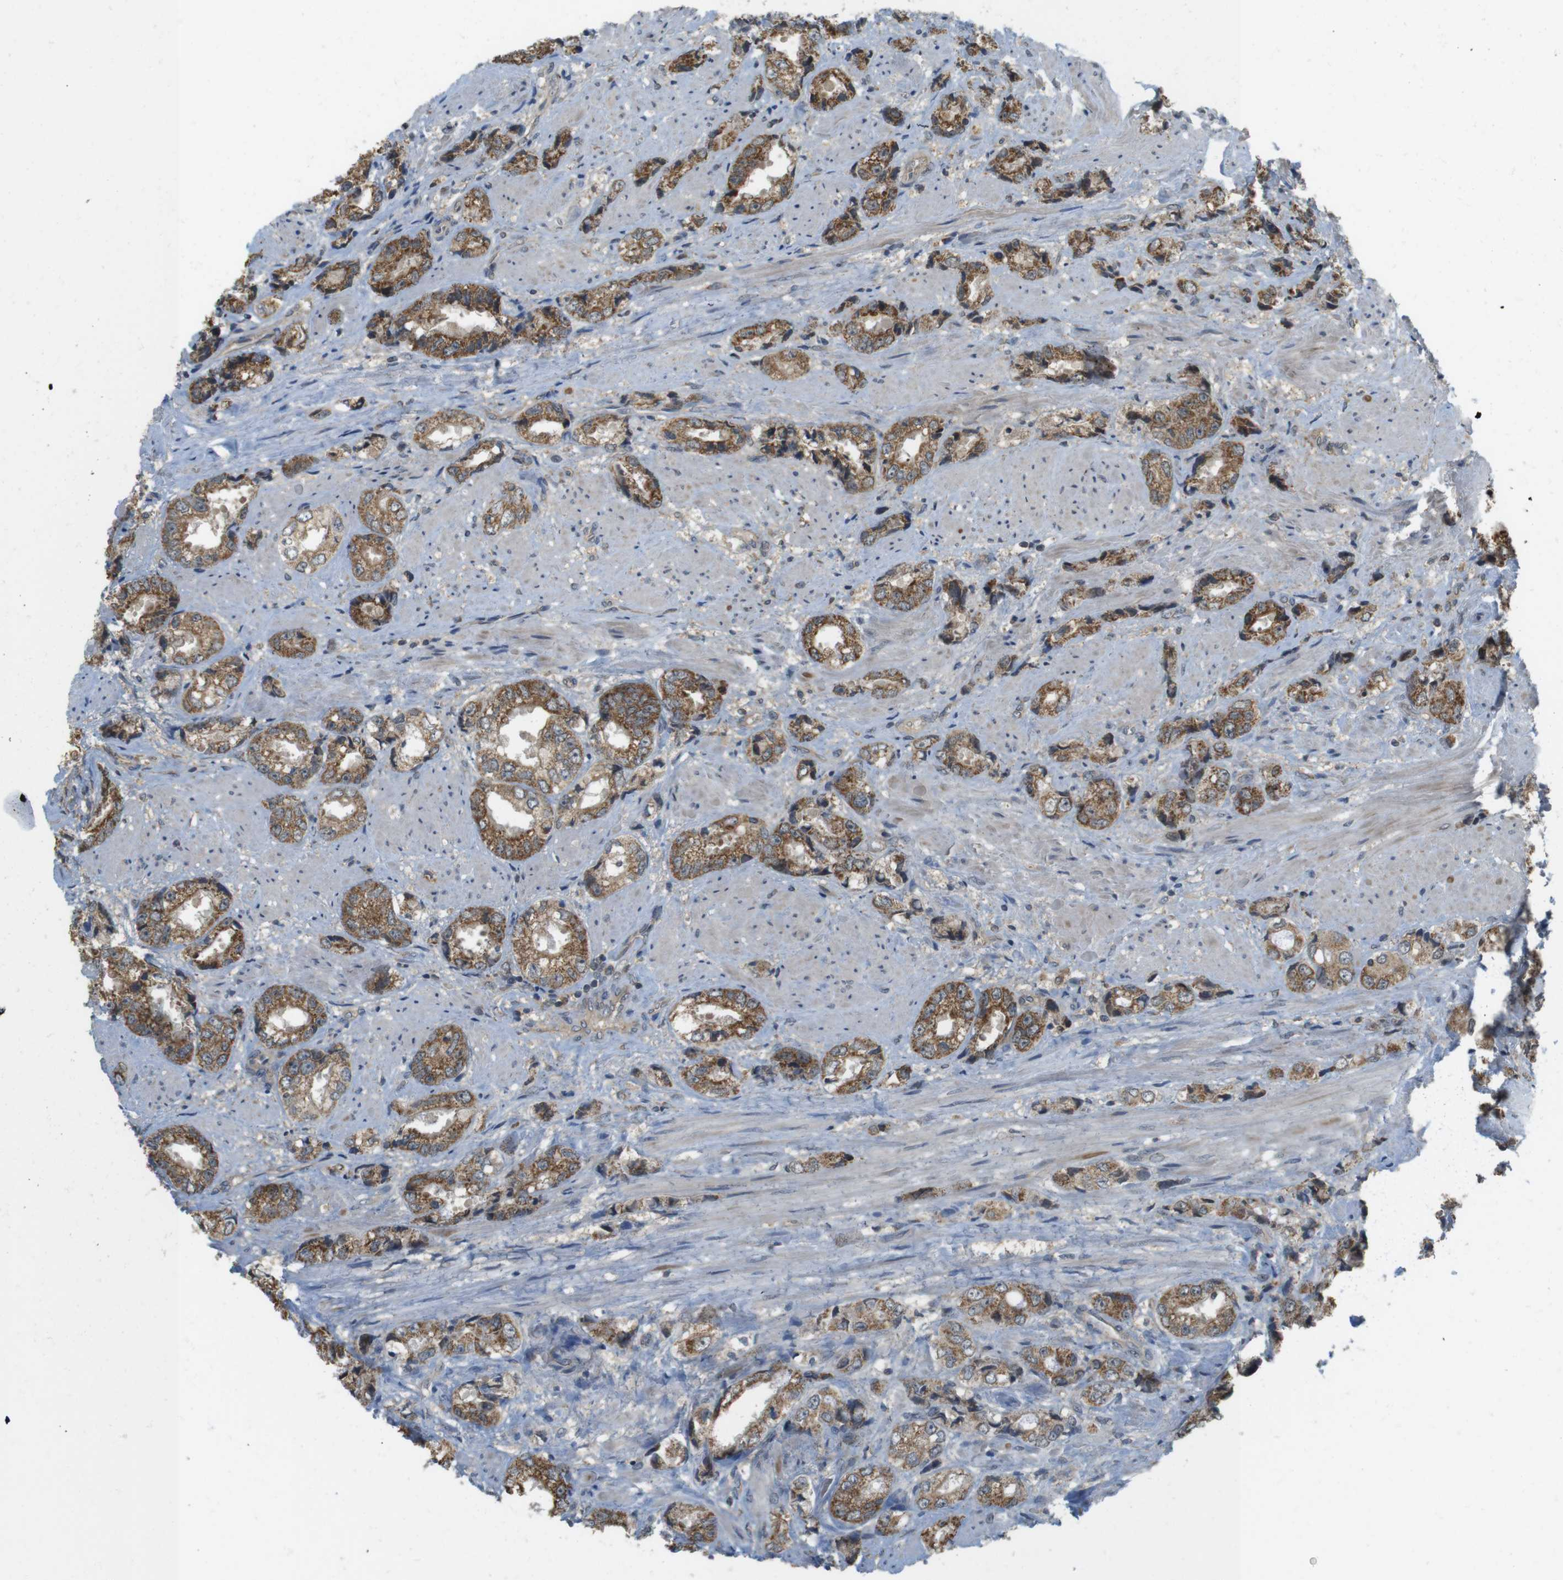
{"staining": {"intensity": "moderate", "quantity": ">75%", "location": "cytoplasmic/membranous"}, "tissue": "prostate cancer", "cell_type": "Tumor cells", "image_type": "cancer", "snomed": [{"axis": "morphology", "description": "Adenocarcinoma, High grade"}, {"axis": "topography", "description": "Prostate"}], "caption": "IHC (DAB (3,3'-diaminobenzidine)) staining of human prostate high-grade adenocarcinoma shows moderate cytoplasmic/membranous protein positivity in approximately >75% of tumor cells.", "gene": "RNF130", "patient": {"sex": "male", "age": 61}}